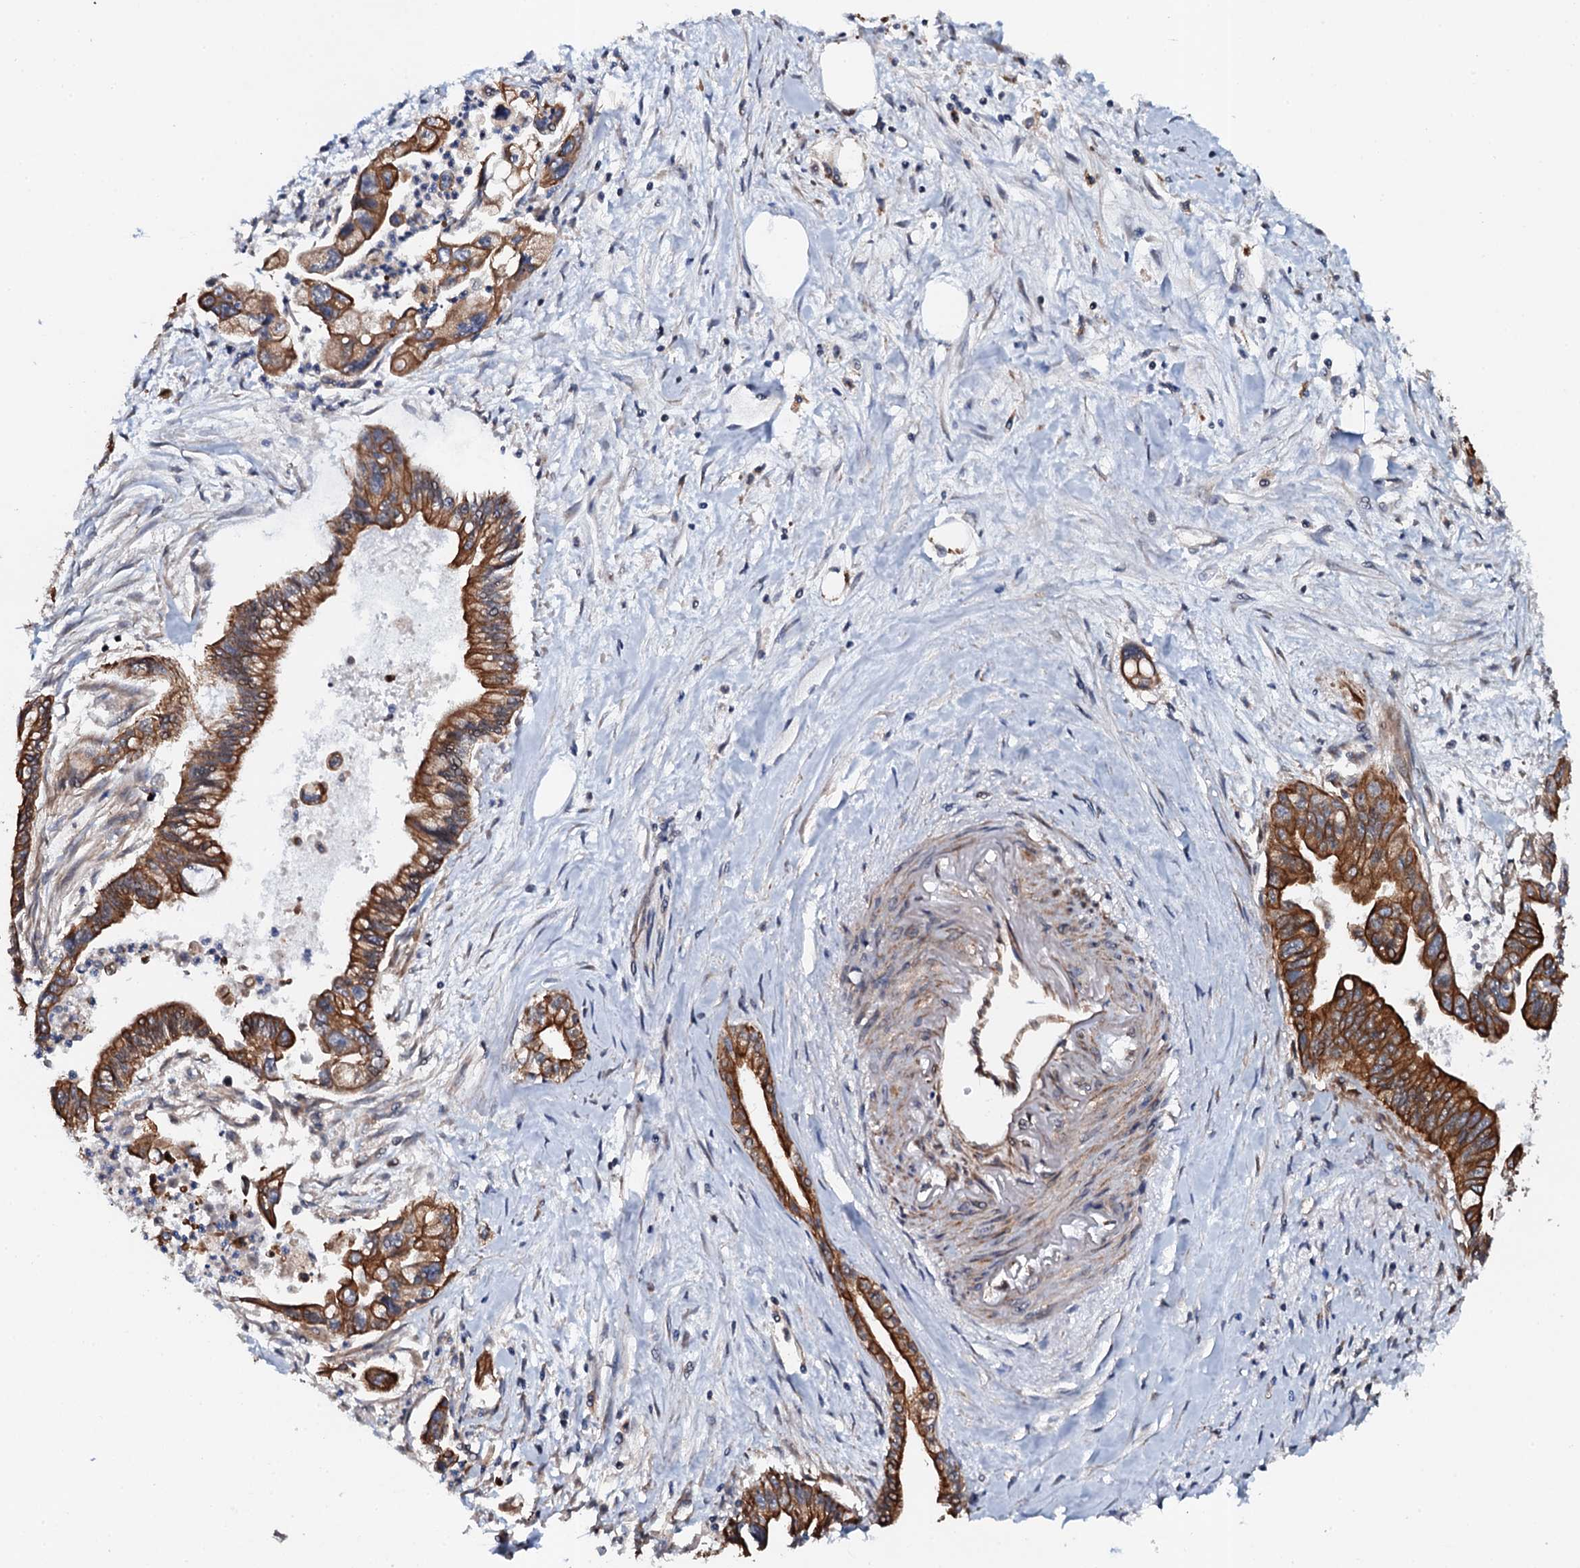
{"staining": {"intensity": "strong", "quantity": ">75%", "location": "cytoplasmic/membranous"}, "tissue": "pancreatic cancer", "cell_type": "Tumor cells", "image_type": "cancer", "snomed": [{"axis": "morphology", "description": "Adenocarcinoma, NOS"}, {"axis": "topography", "description": "Pancreas"}], "caption": "IHC of pancreatic adenocarcinoma exhibits high levels of strong cytoplasmic/membranous expression in about >75% of tumor cells.", "gene": "GLCE", "patient": {"sex": "male", "age": 70}}